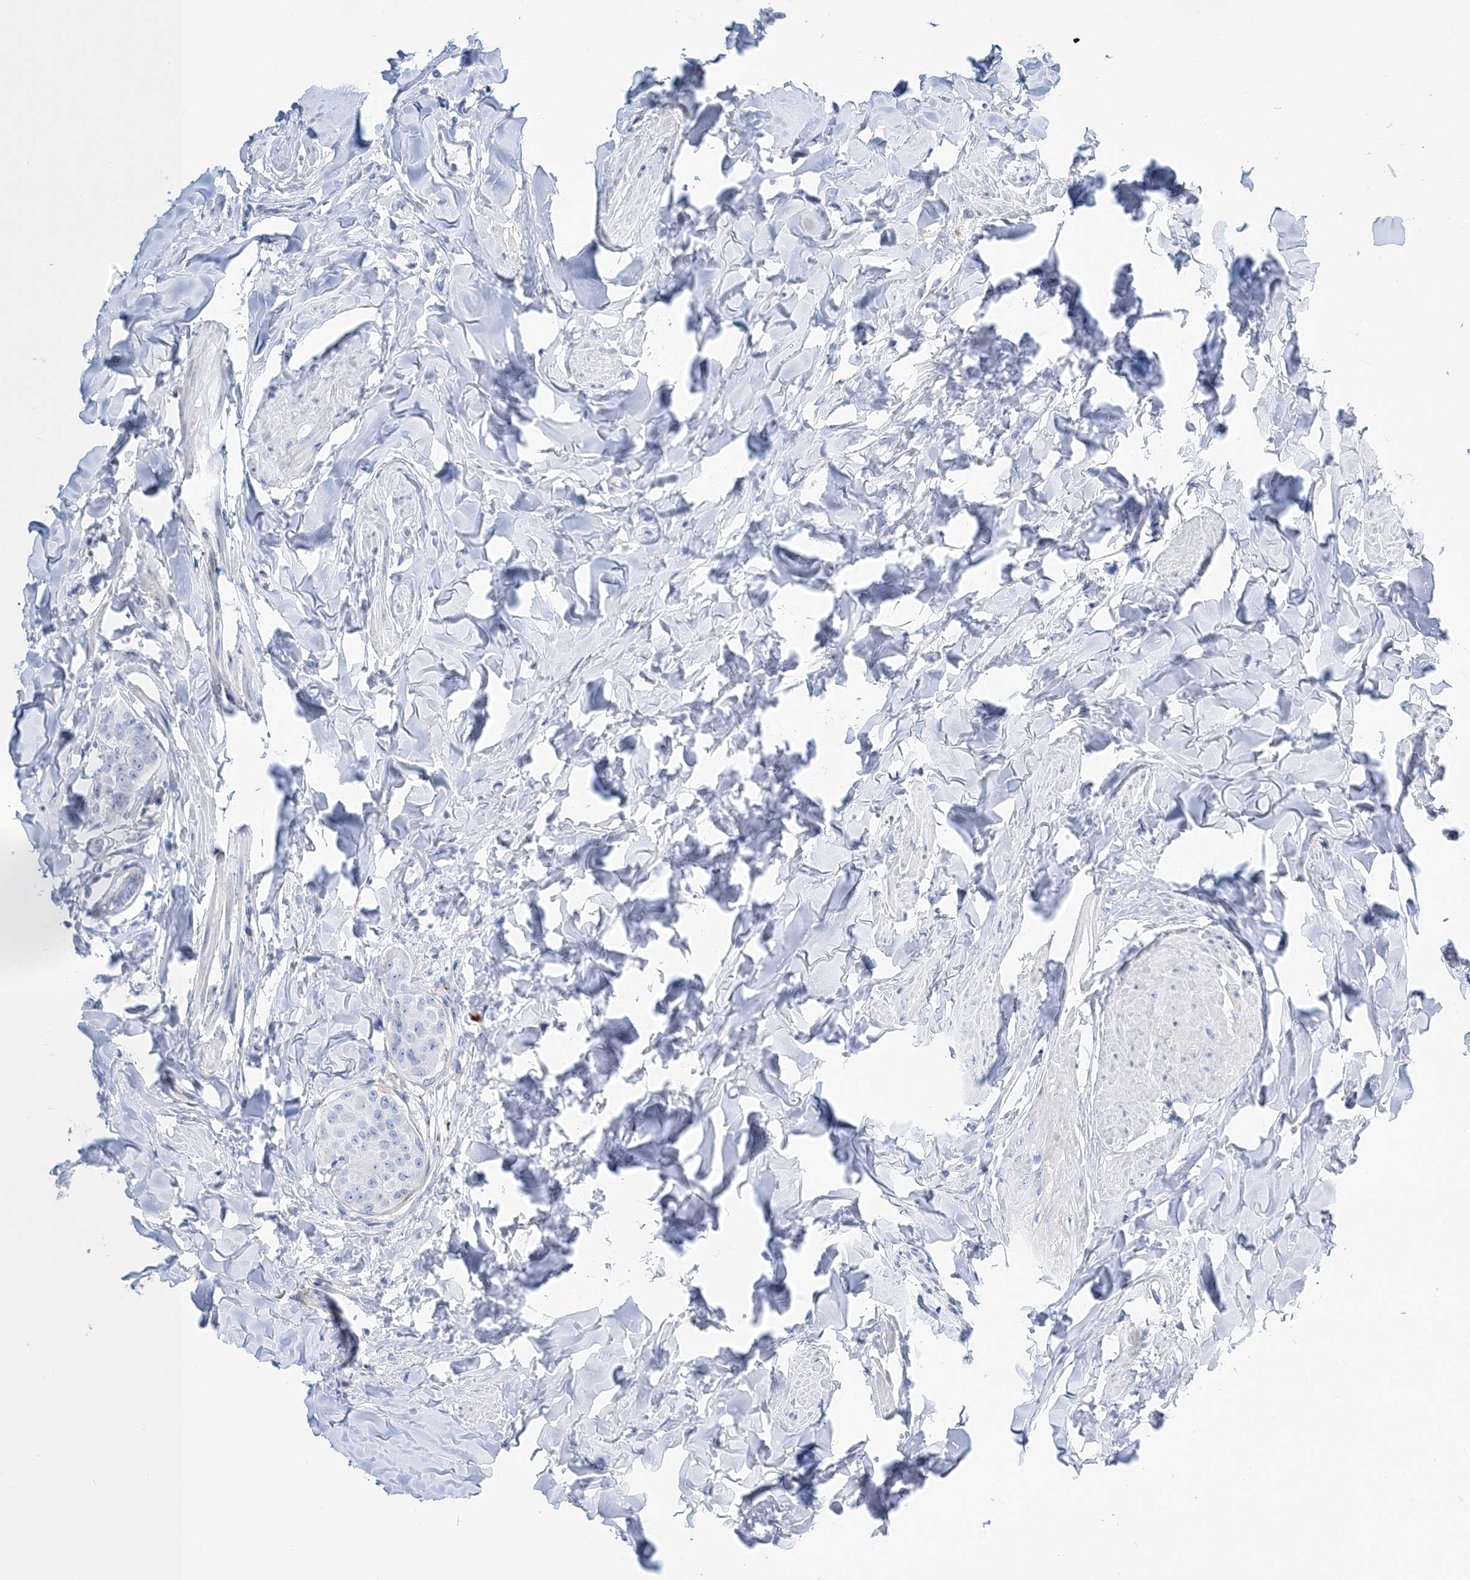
{"staining": {"intensity": "negative", "quantity": "none", "location": "none"}, "tissue": "breast cancer", "cell_type": "Tumor cells", "image_type": "cancer", "snomed": [{"axis": "morphology", "description": "Duct carcinoma"}, {"axis": "topography", "description": "Breast"}], "caption": "Immunohistochemistry (IHC) of human breast intraductal carcinoma shows no positivity in tumor cells.", "gene": "TSPYL6", "patient": {"sex": "female", "age": 40}}